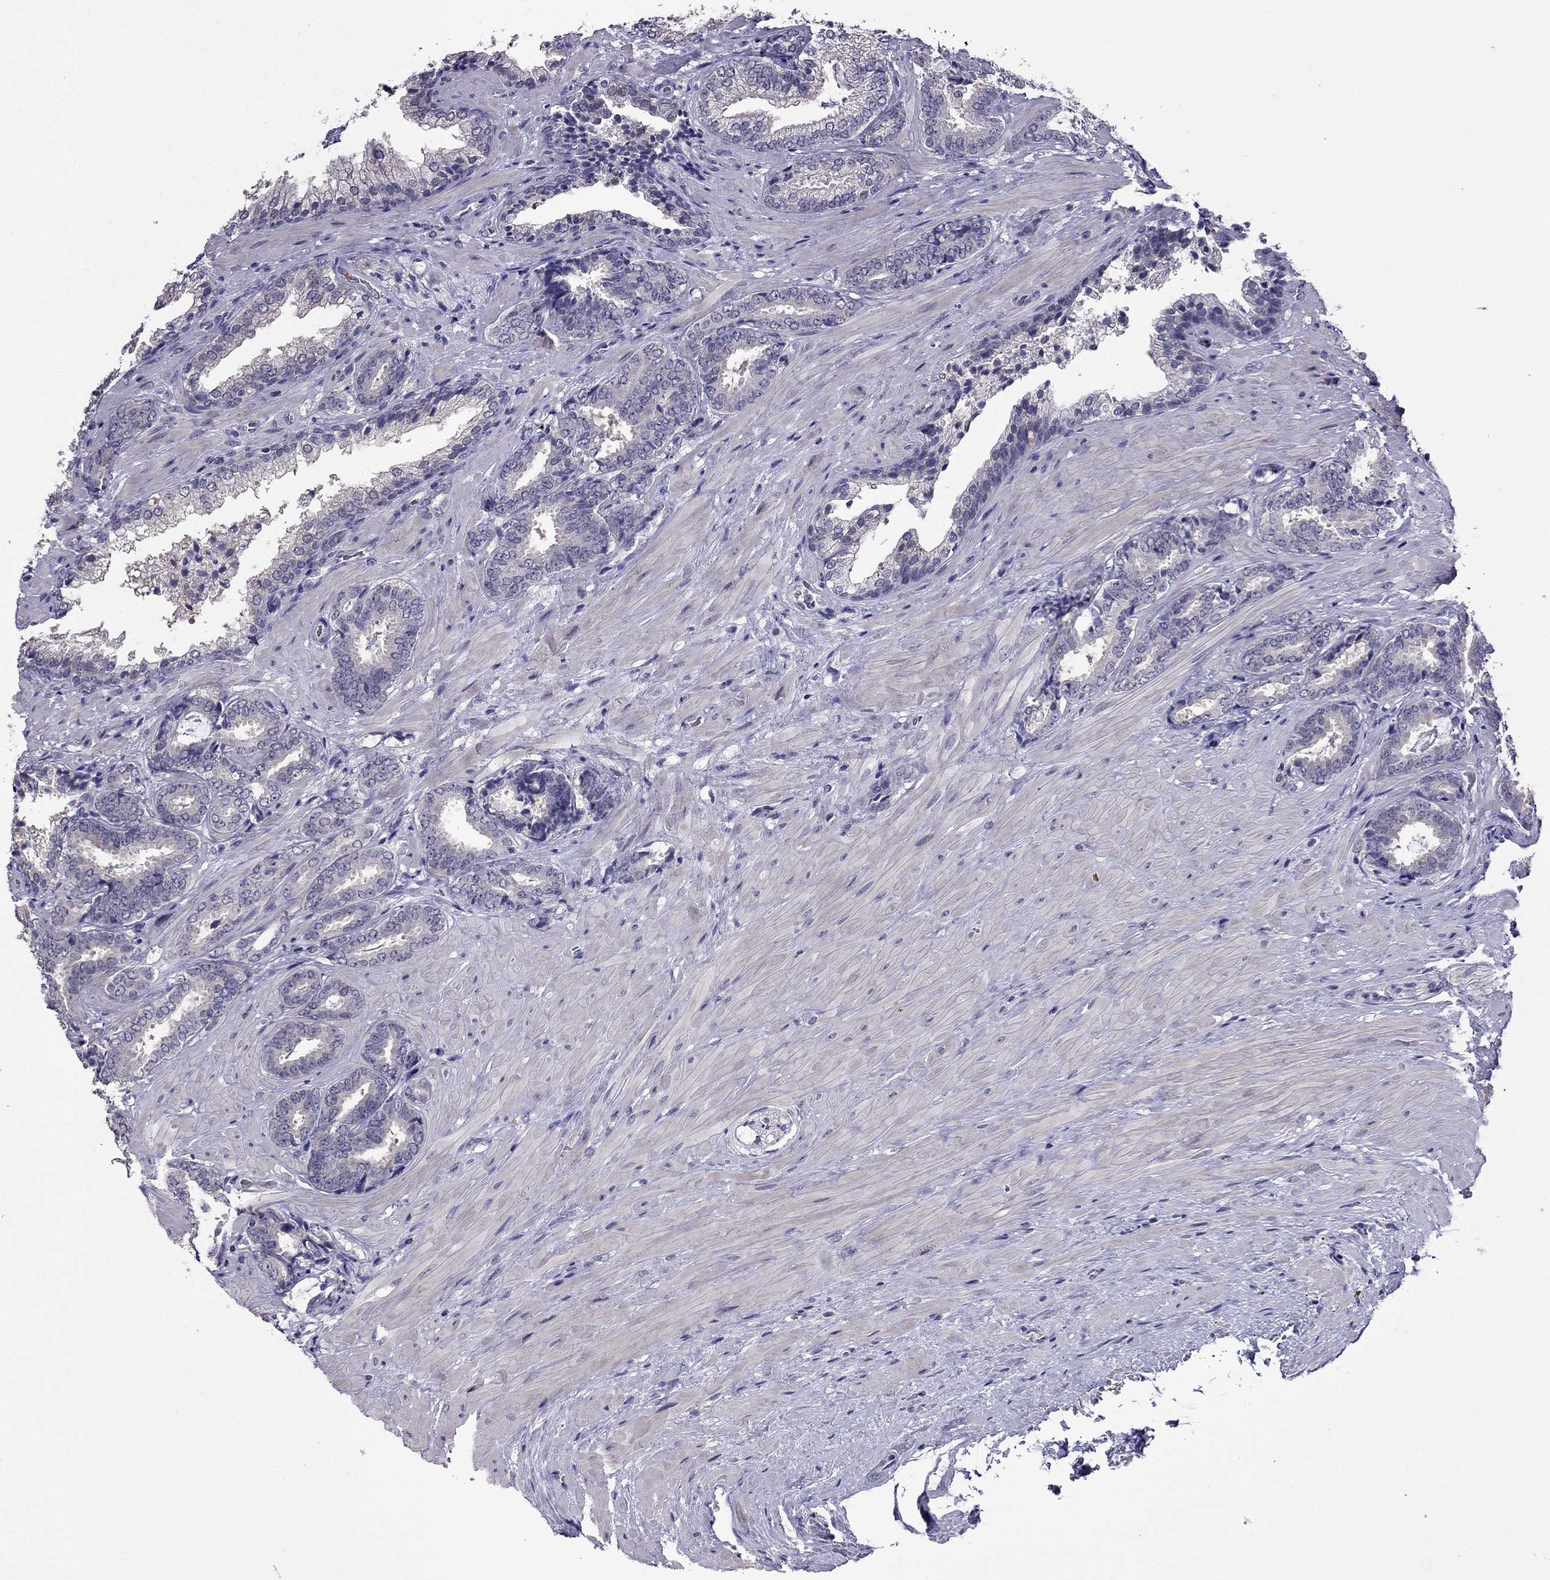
{"staining": {"intensity": "negative", "quantity": "none", "location": "none"}, "tissue": "prostate cancer", "cell_type": "Tumor cells", "image_type": "cancer", "snomed": [{"axis": "morphology", "description": "Adenocarcinoma, Low grade"}, {"axis": "topography", "description": "Prostate"}], "caption": "A histopathology image of human prostate adenocarcinoma (low-grade) is negative for staining in tumor cells.", "gene": "AQP9", "patient": {"sex": "male", "age": 61}}